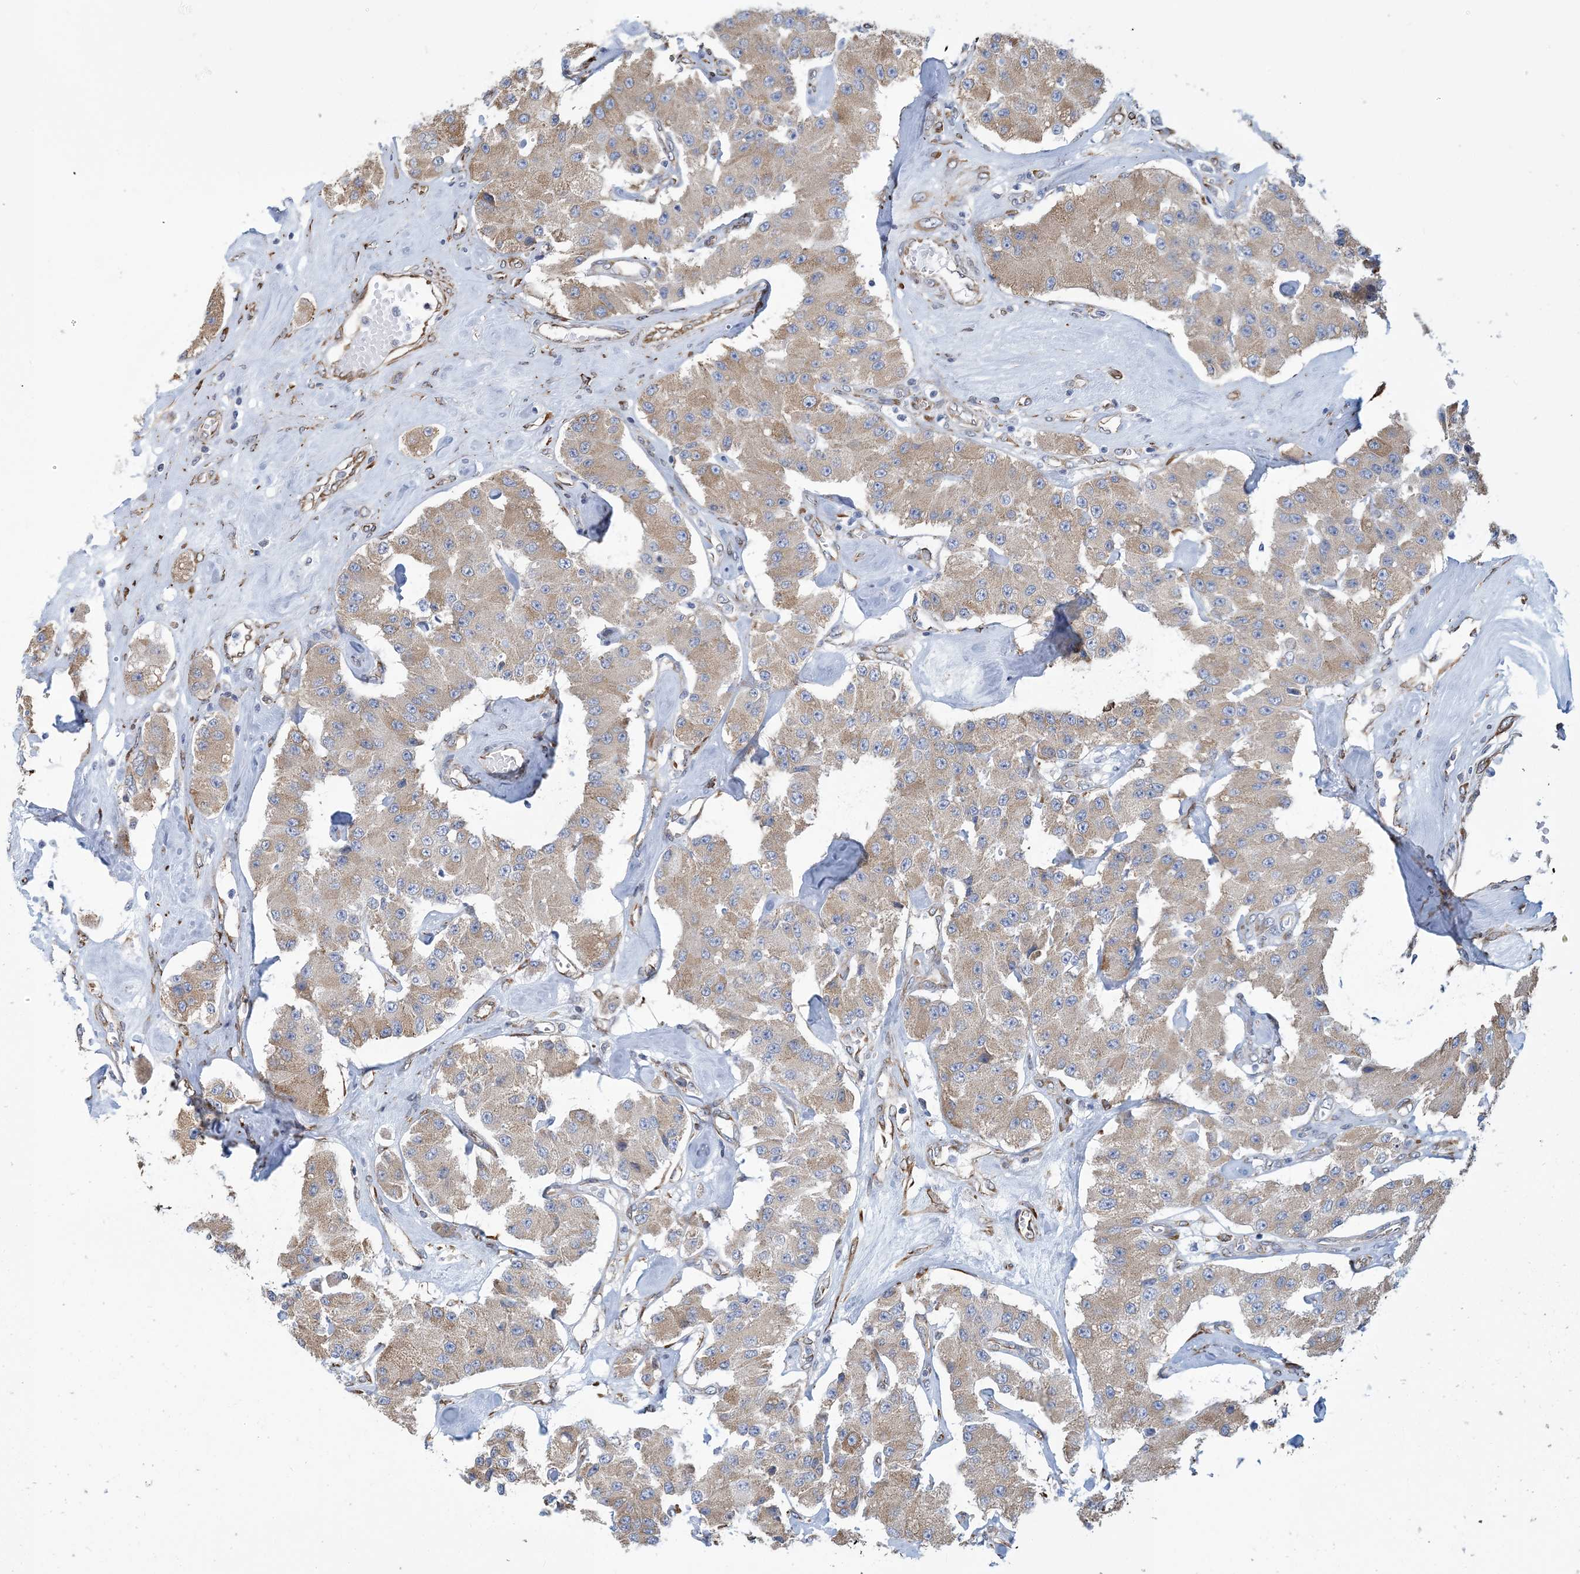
{"staining": {"intensity": "moderate", "quantity": ">75%", "location": "cytoplasmic/membranous"}, "tissue": "carcinoid", "cell_type": "Tumor cells", "image_type": "cancer", "snomed": [{"axis": "morphology", "description": "Carcinoid, malignant, NOS"}, {"axis": "topography", "description": "Pancreas"}], "caption": "Brown immunohistochemical staining in malignant carcinoid demonstrates moderate cytoplasmic/membranous positivity in approximately >75% of tumor cells. Using DAB (brown) and hematoxylin (blue) stains, captured at high magnification using brightfield microscopy.", "gene": "CCDC14", "patient": {"sex": "male", "age": 41}}